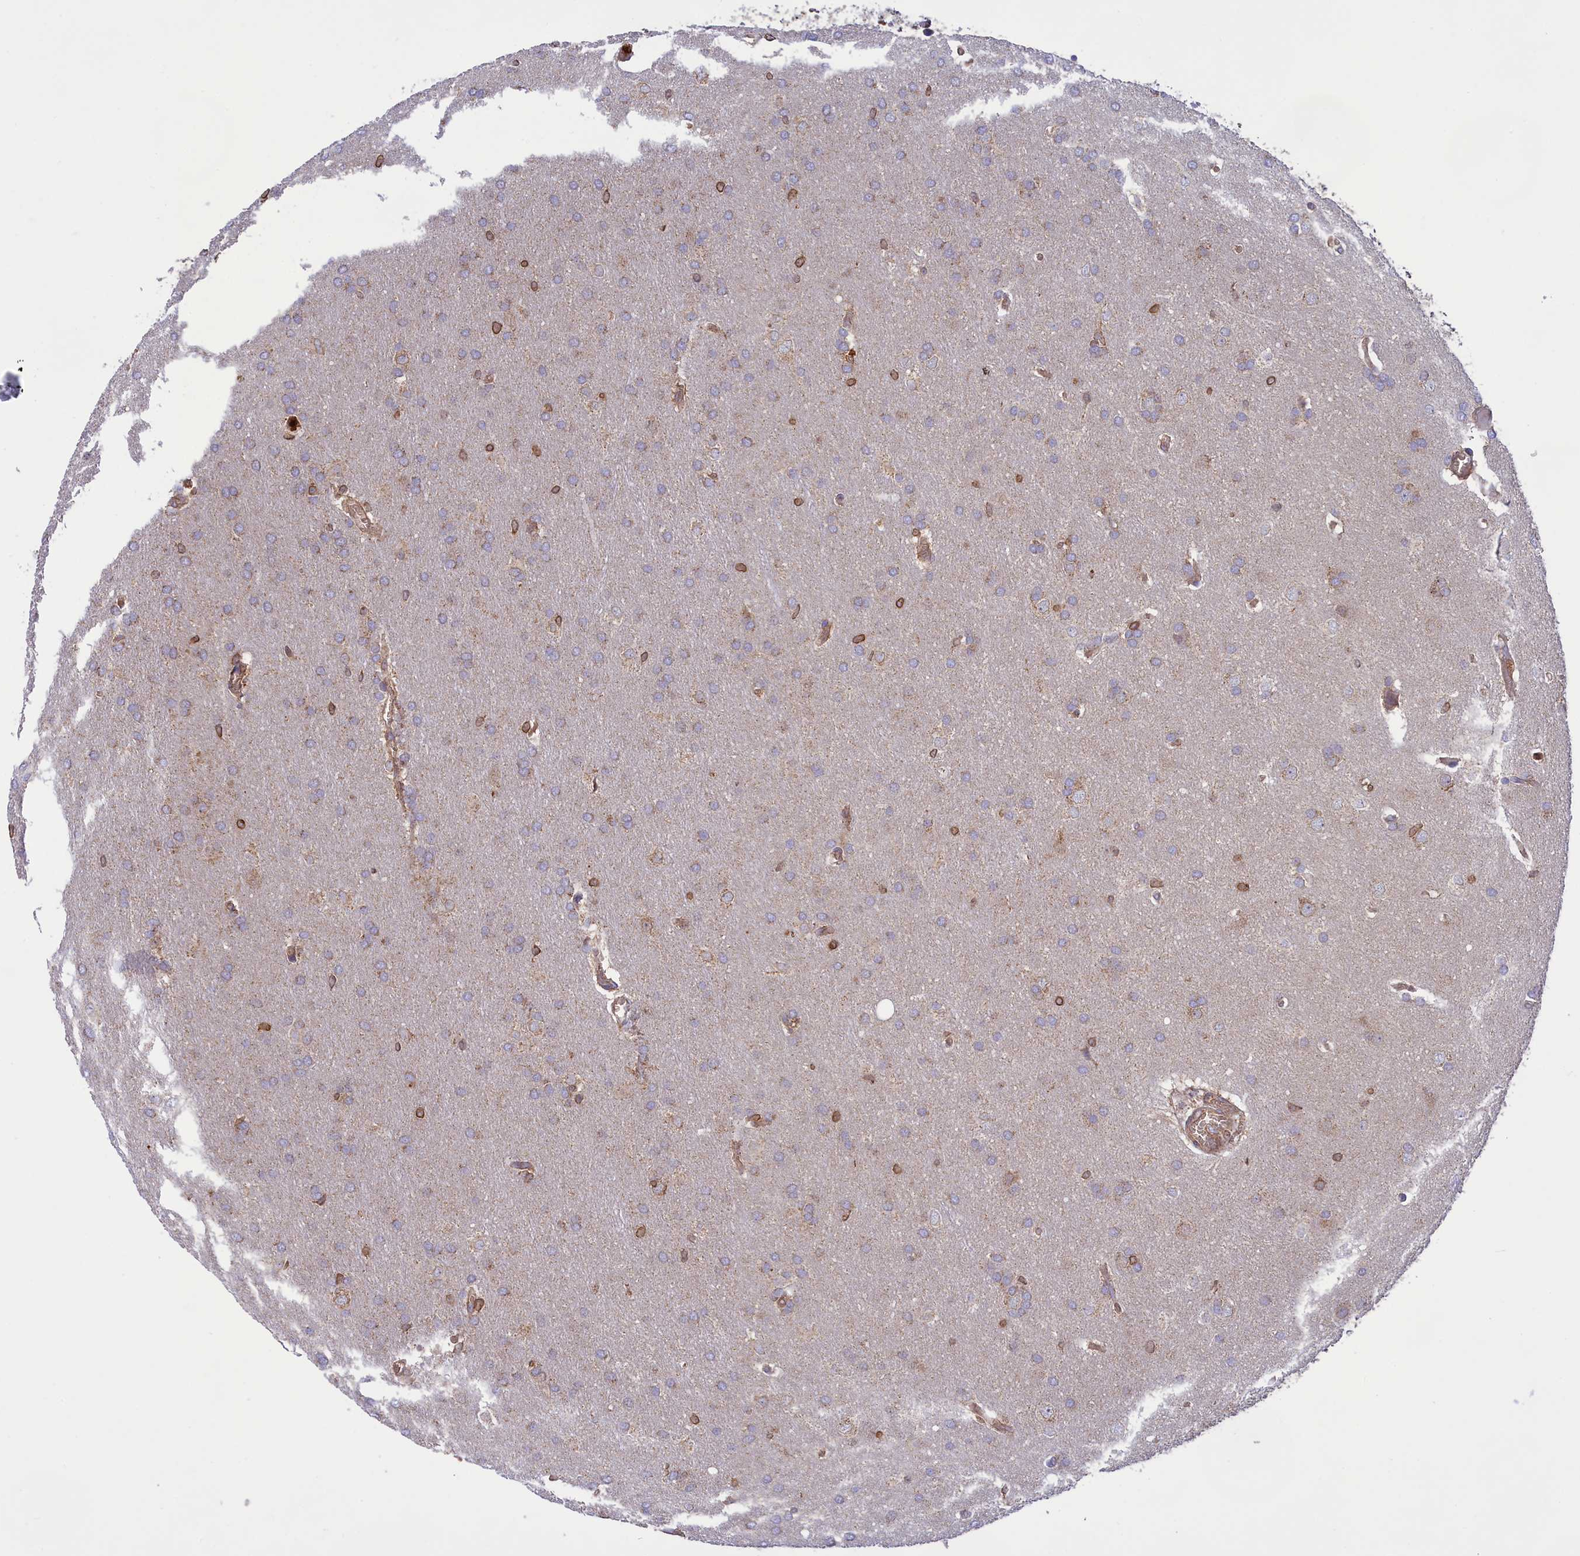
{"staining": {"intensity": "weak", "quantity": "25%-75%", "location": "cytoplasmic/membranous"}, "tissue": "glioma", "cell_type": "Tumor cells", "image_type": "cancer", "snomed": [{"axis": "morphology", "description": "Glioma, malignant, Low grade"}, {"axis": "topography", "description": "Brain"}], "caption": "A photomicrograph showing weak cytoplasmic/membranous positivity in about 25%-75% of tumor cells in glioma, as visualized by brown immunohistochemical staining.", "gene": "PKHD1L1", "patient": {"sex": "female", "age": 32}}